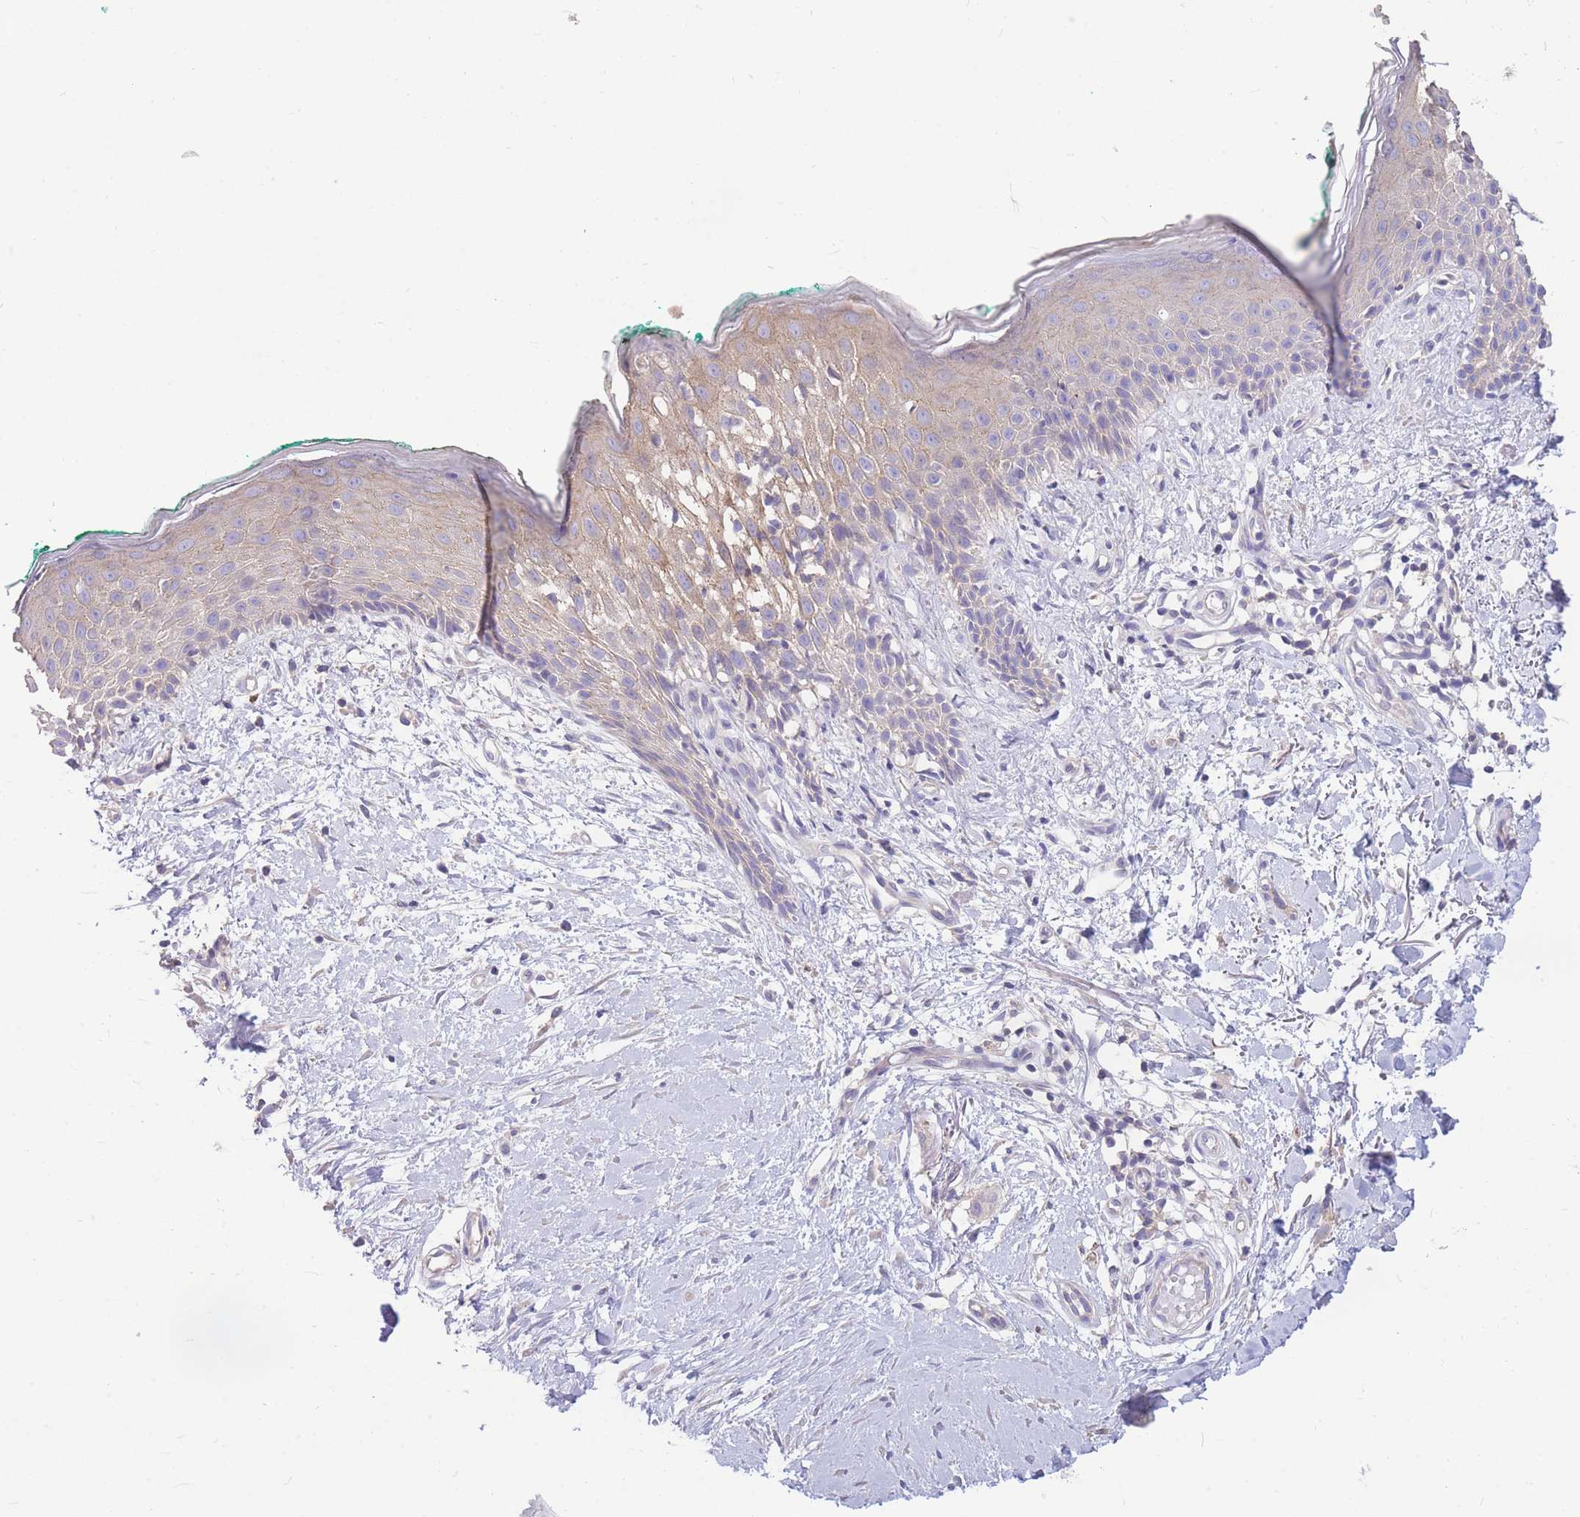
{"staining": {"intensity": "negative", "quantity": "none", "location": "none"}, "tissue": "skin", "cell_type": "Fibroblasts", "image_type": "normal", "snomed": [{"axis": "morphology", "description": "Normal tissue, NOS"}, {"axis": "morphology", "description": "Malignant melanoma, NOS"}, {"axis": "topography", "description": "Skin"}], "caption": "This is an IHC image of unremarkable skin. There is no expression in fibroblasts.", "gene": "OR5T1", "patient": {"sex": "male", "age": 62}}